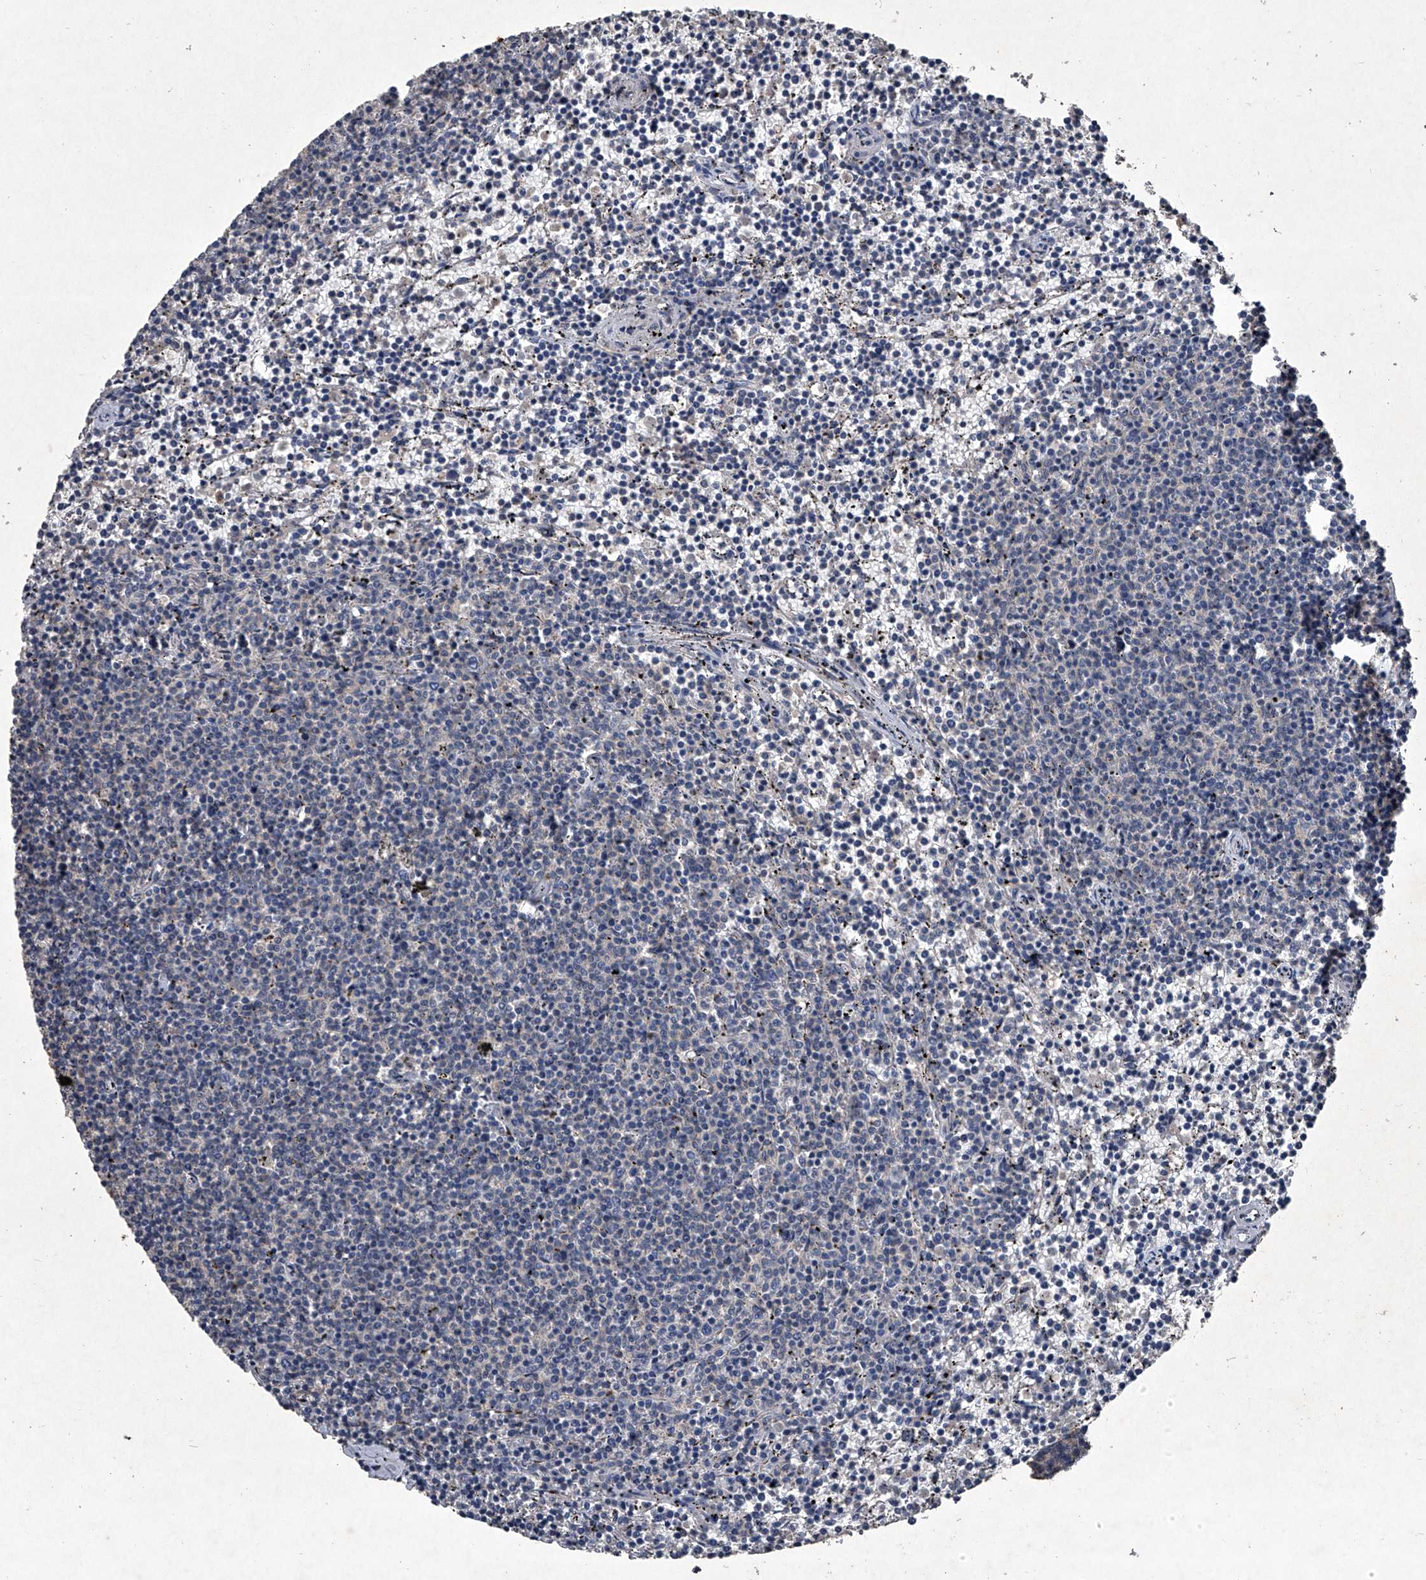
{"staining": {"intensity": "negative", "quantity": "none", "location": "none"}, "tissue": "lymphoma", "cell_type": "Tumor cells", "image_type": "cancer", "snomed": [{"axis": "morphology", "description": "Malignant lymphoma, non-Hodgkin's type, Low grade"}, {"axis": "topography", "description": "Spleen"}], "caption": "DAB (3,3'-diaminobenzidine) immunohistochemical staining of human lymphoma reveals no significant expression in tumor cells.", "gene": "MAPKAP1", "patient": {"sex": "female", "age": 50}}